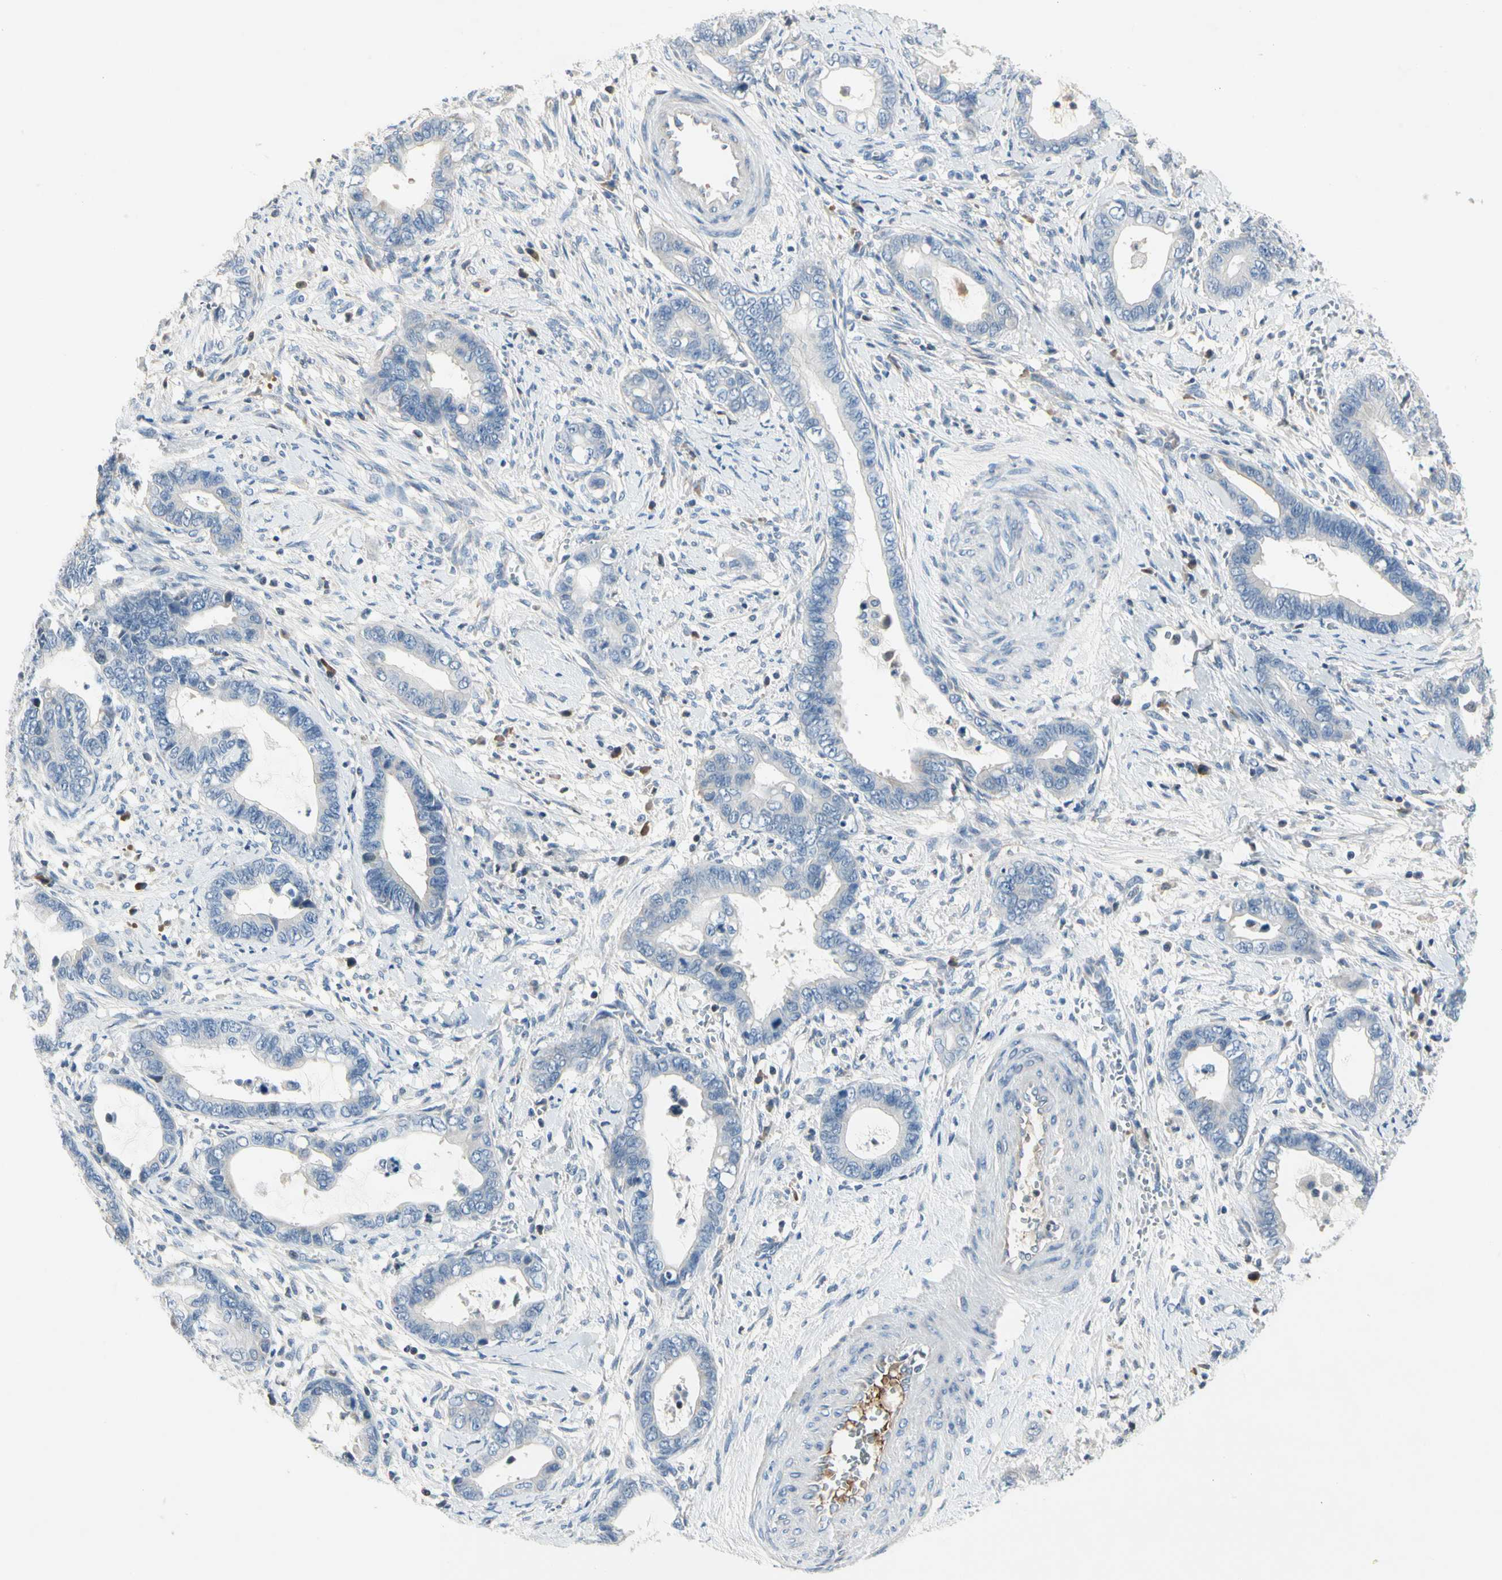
{"staining": {"intensity": "negative", "quantity": "none", "location": "none"}, "tissue": "cervical cancer", "cell_type": "Tumor cells", "image_type": "cancer", "snomed": [{"axis": "morphology", "description": "Adenocarcinoma, NOS"}, {"axis": "topography", "description": "Cervix"}], "caption": "Immunohistochemistry photomicrograph of adenocarcinoma (cervical) stained for a protein (brown), which exhibits no expression in tumor cells. The staining was performed using DAB to visualize the protein expression in brown, while the nuclei were stained in blue with hematoxylin (Magnification: 20x).", "gene": "ECRG4", "patient": {"sex": "female", "age": 44}}